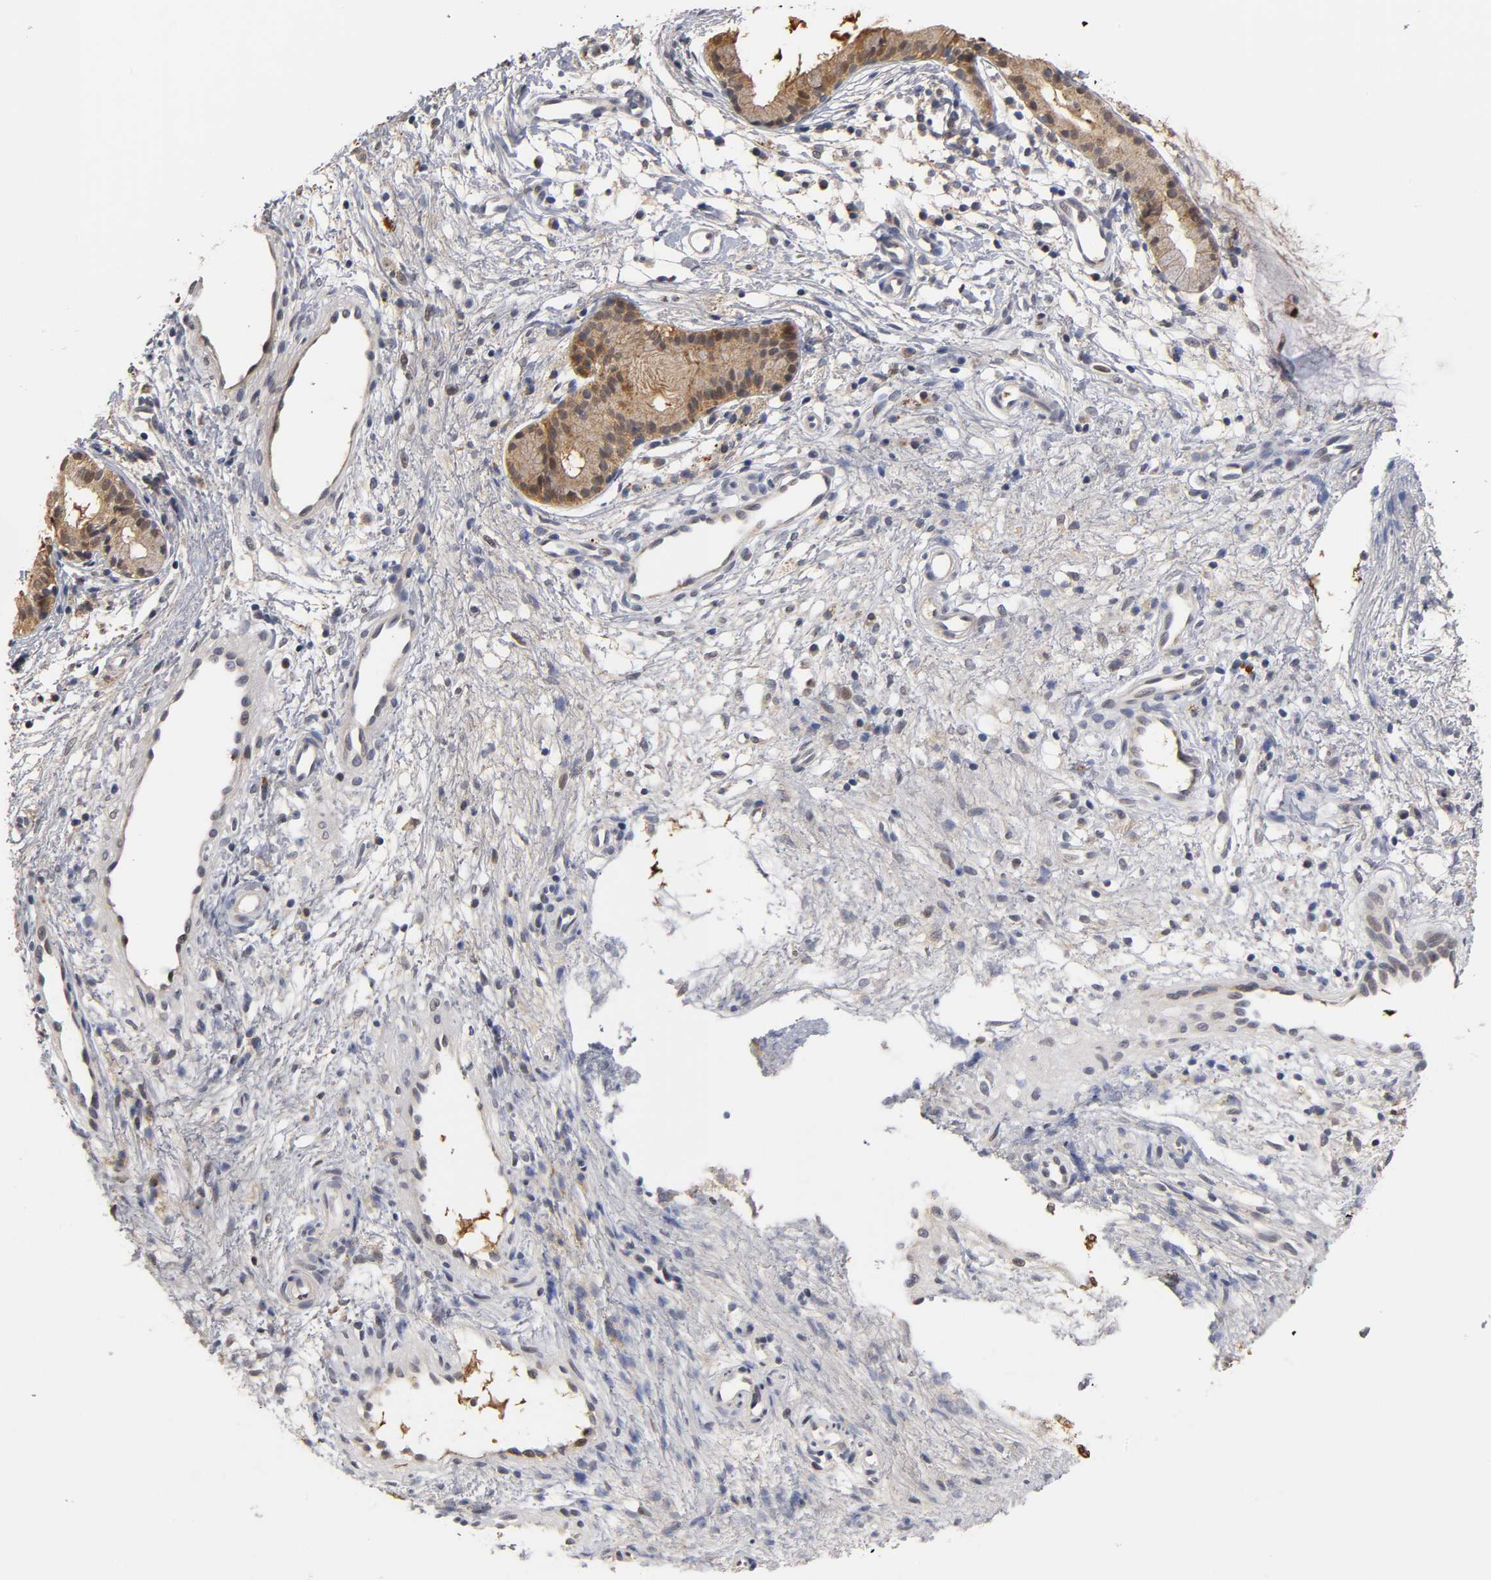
{"staining": {"intensity": "moderate", "quantity": ">75%", "location": "cytoplasmic/membranous,nuclear"}, "tissue": "nasopharynx", "cell_type": "Respiratory epithelial cells", "image_type": "normal", "snomed": [{"axis": "morphology", "description": "Normal tissue, NOS"}, {"axis": "topography", "description": "Nasopharynx"}], "caption": "A high-resolution histopathology image shows immunohistochemistry (IHC) staining of unremarkable nasopharynx, which shows moderate cytoplasmic/membranous,nuclear staining in about >75% of respiratory epithelial cells. (DAB (3,3'-diaminobenzidine) IHC, brown staining for protein, blue staining for nuclei).", "gene": "GSTZ1", "patient": {"sex": "male", "age": 21}}